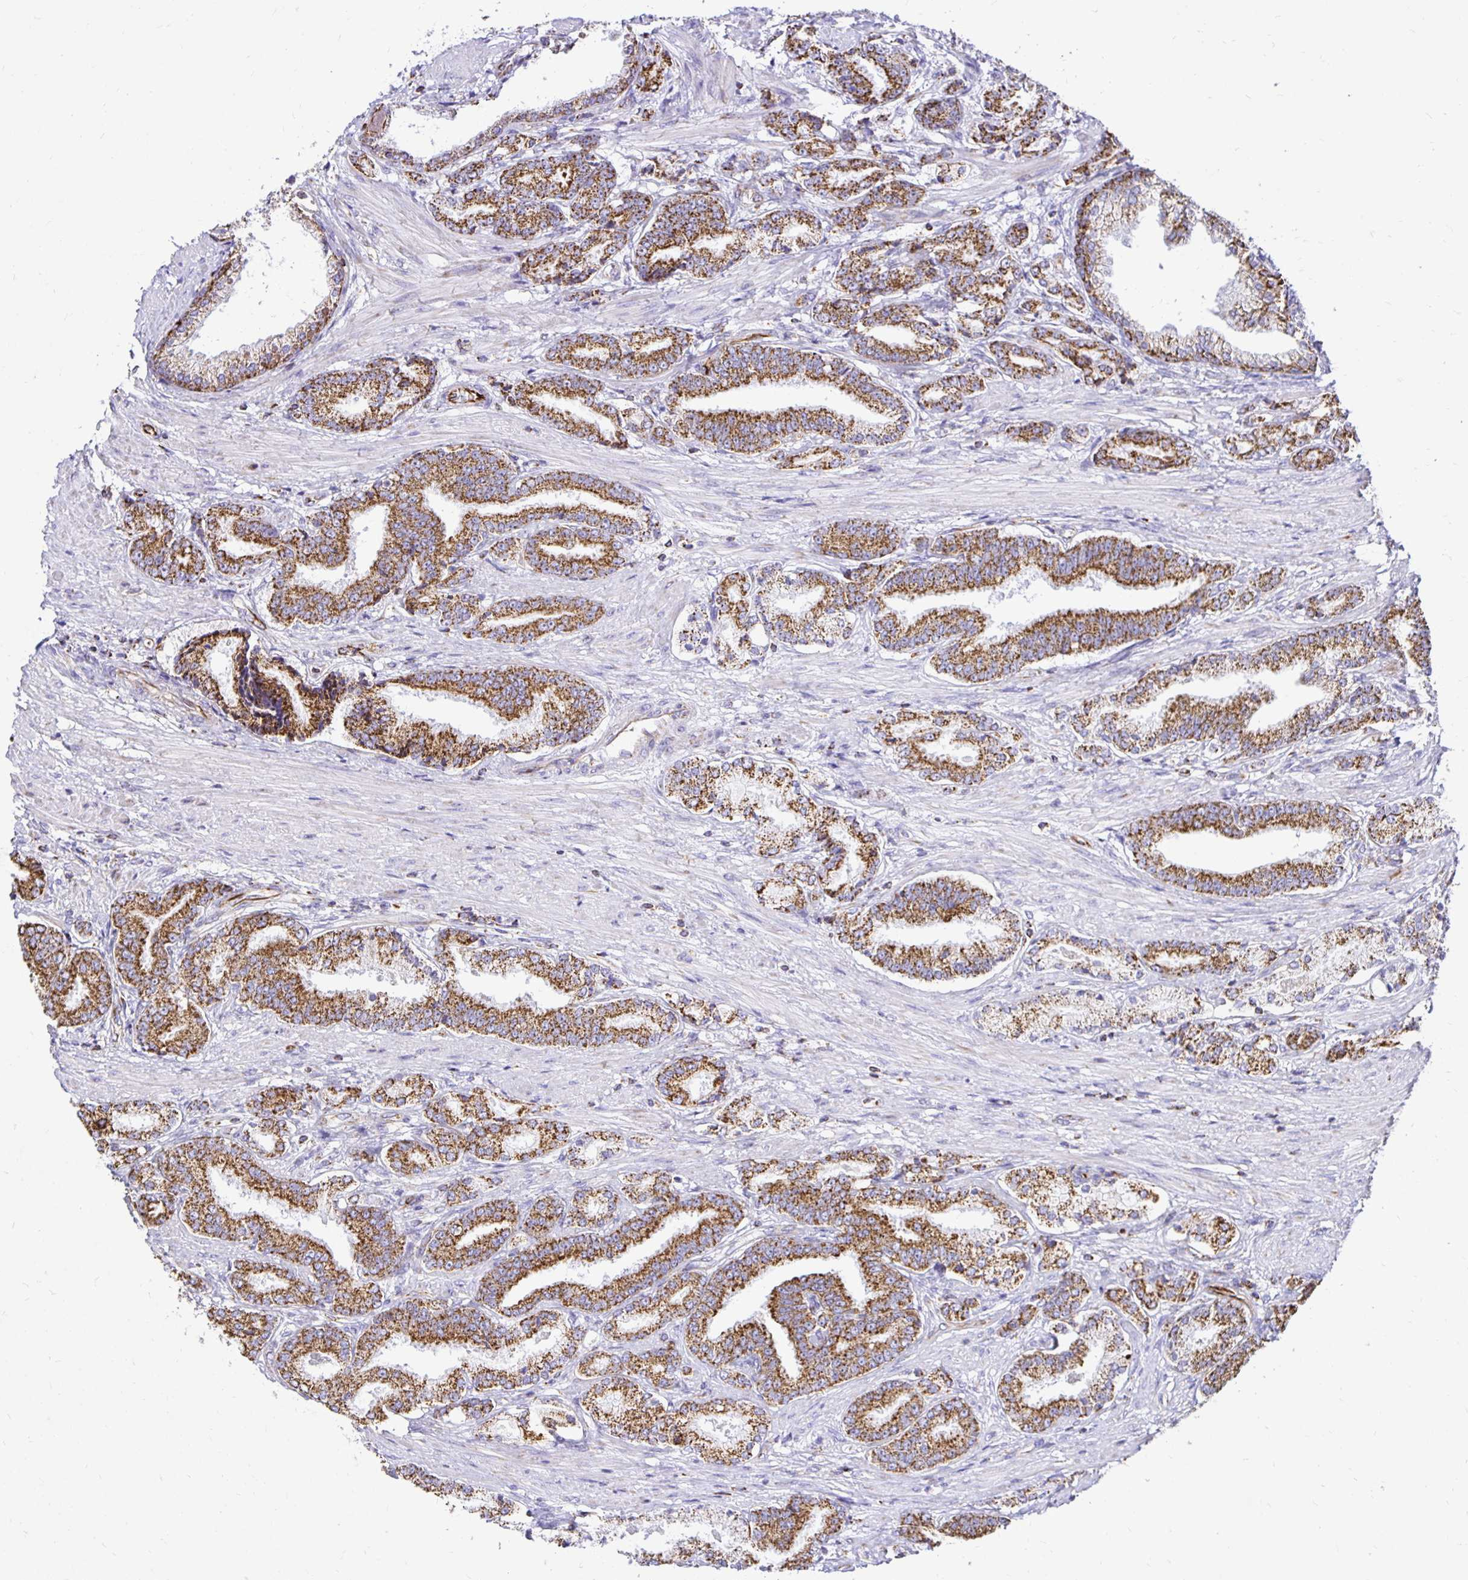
{"staining": {"intensity": "strong", "quantity": ">75%", "location": "cytoplasmic/membranous"}, "tissue": "prostate cancer", "cell_type": "Tumor cells", "image_type": "cancer", "snomed": [{"axis": "morphology", "description": "Adenocarcinoma, High grade"}, {"axis": "topography", "description": "Prostate and seminal vesicle, NOS"}], "caption": "A high-resolution image shows IHC staining of high-grade adenocarcinoma (prostate), which reveals strong cytoplasmic/membranous staining in about >75% of tumor cells.", "gene": "PLAAT2", "patient": {"sex": "male", "age": 61}}